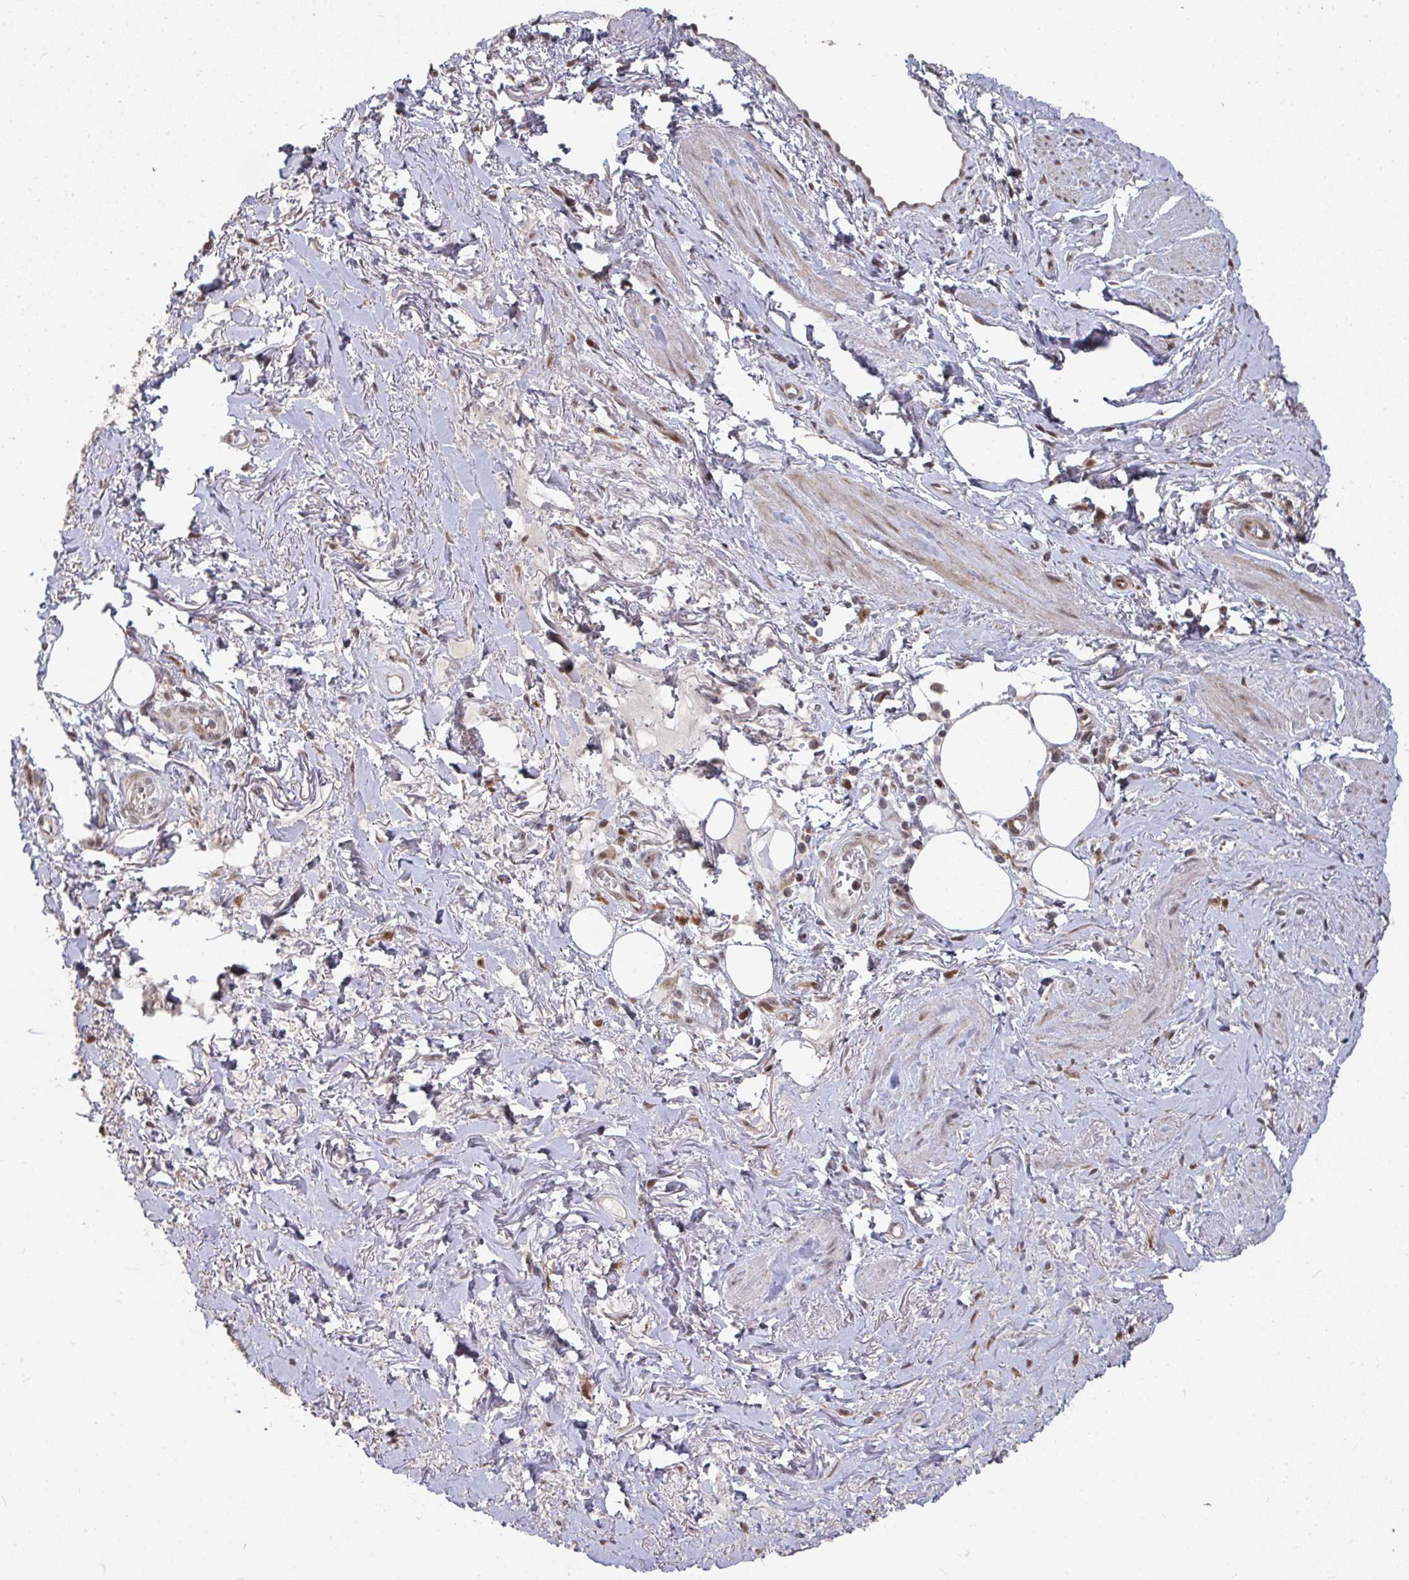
{"staining": {"intensity": "negative", "quantity": "none", "location": "none"}, "tissue": "adipose tissue", "cell_type": "Adipocytes", "image_type": "normal", "snomed": [{"axis": "morphology", "description": "Normal tissue, NOS"}, {"axis": "topography", "description": "Vagina"}, {"axis": "topography", "description": "Peripheral nerve tissue"}], "caption": "There is no significant staining in adipocytes of adipose tissue. The staining was performed using DAB (3,3'-diaminobenzidine) to visualize the protein expression in brown, while the nuclei were stained in blue with hematoxylin (Magnification: 20x).", "gene": "RBBP5", "patient": {"sex": "female", "age": 71}}